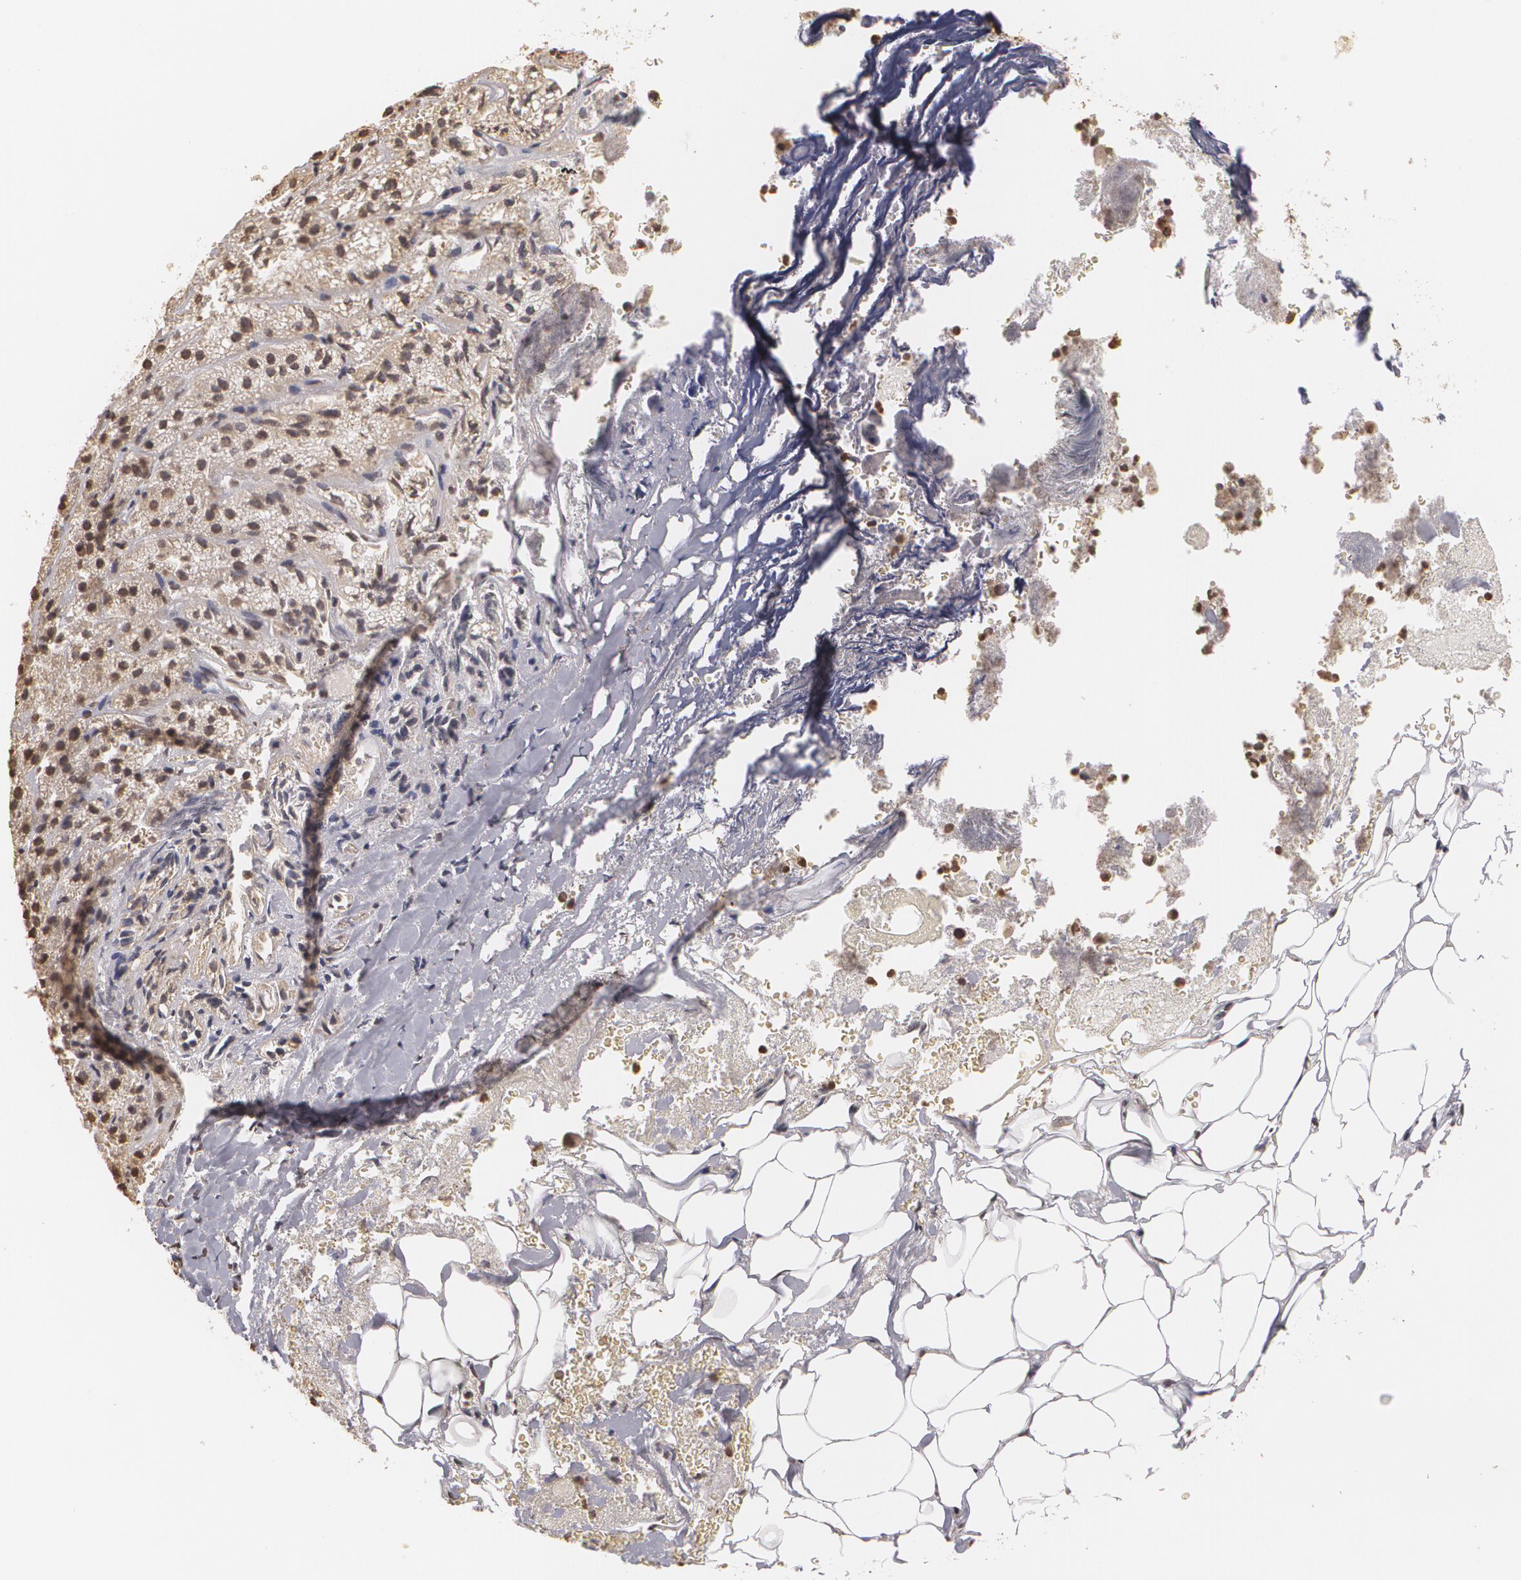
{"staining": {"intensity": "moderate", "quantity": ">75%", "location": "nuclear"}, "tissue": "adrenal gland", "cell_type": "Glandular cells", "image_type": "normal", "snomed": [{"axis": "morphology", "description": "Normal tissue, NOS"}, {"axis": "topography", "description": "Adrenal gland"}], "caption": "This is an image of IHC staining of unremarkable adrenal gland, which shows moderate positivity in the nuclear of glandular cells.", "gene": "THRB", "patient": {"sex": "female", "age": 71}}